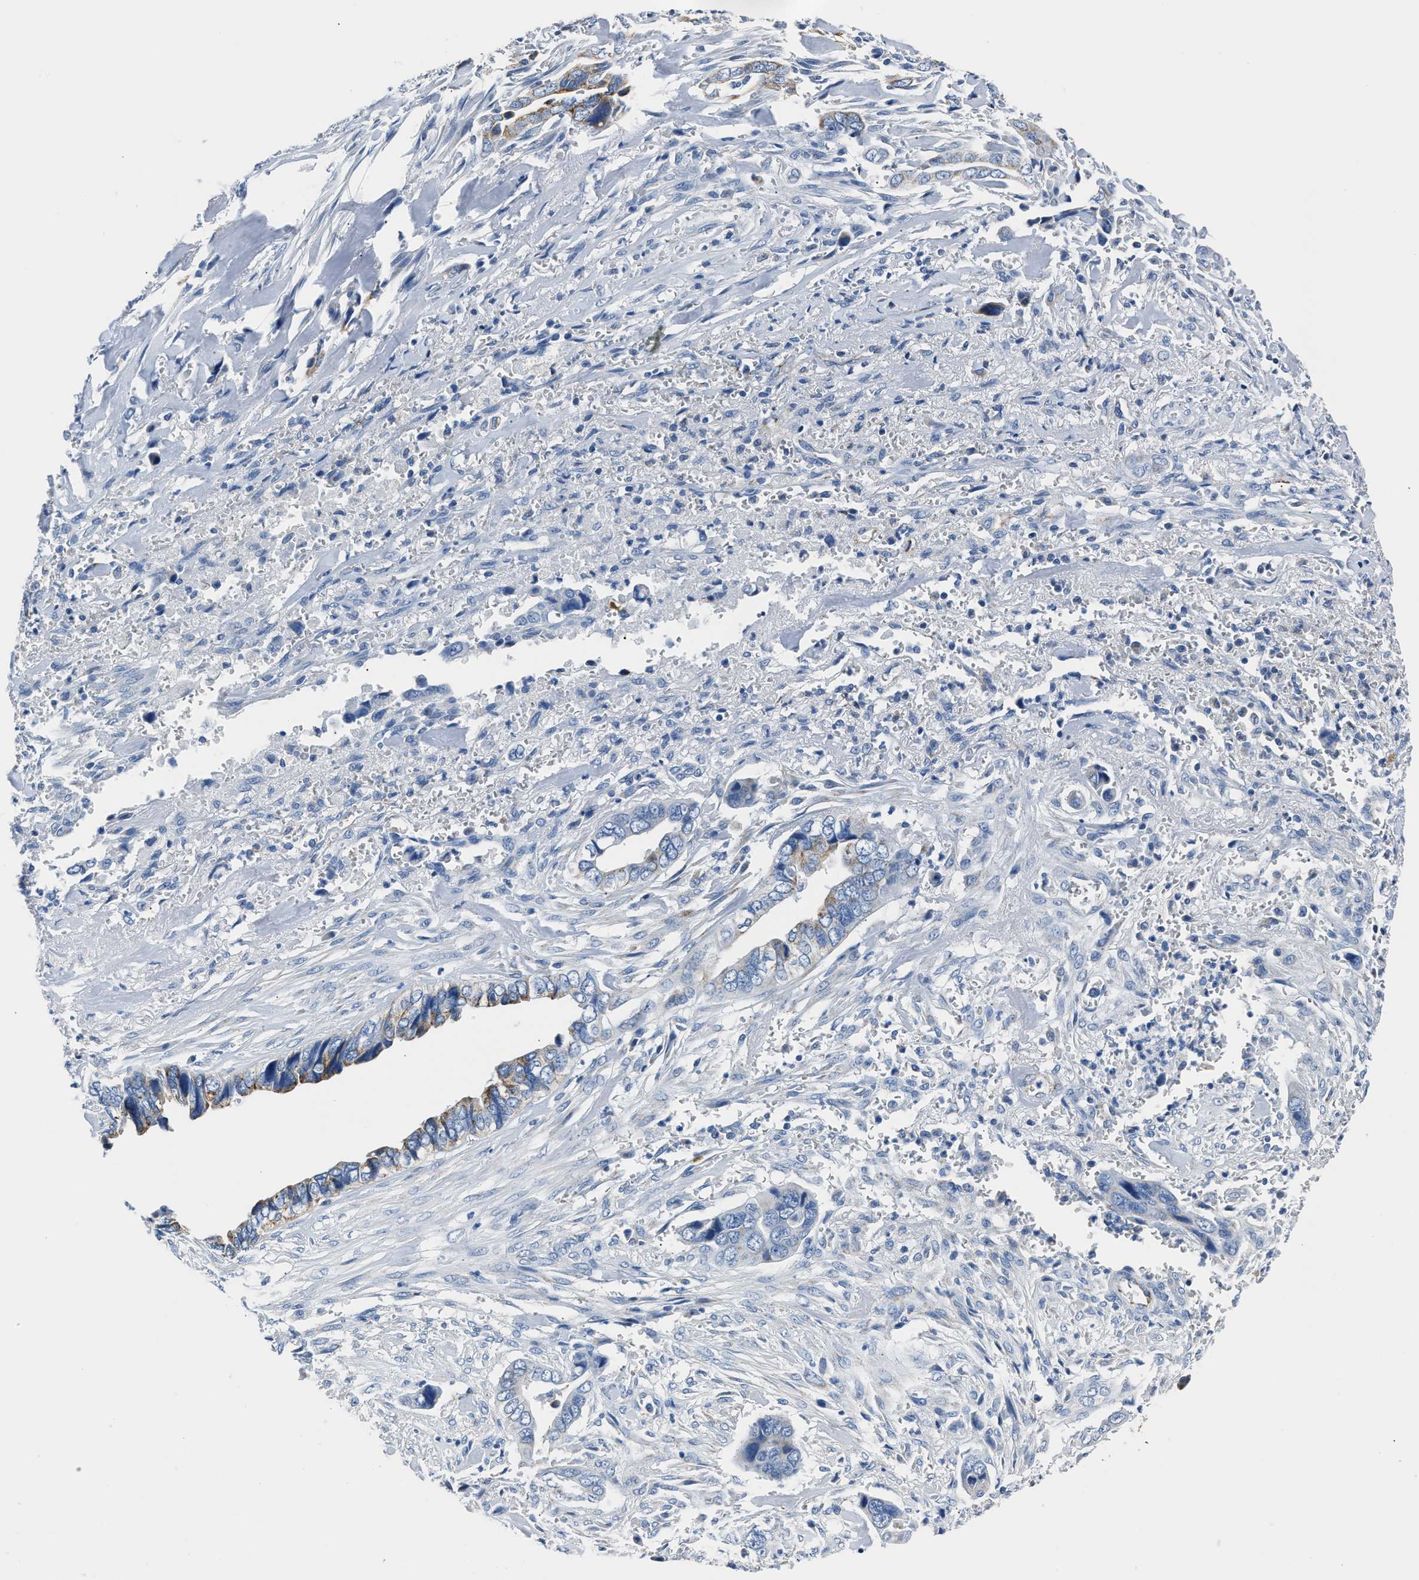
{"staining": {"intensity": "moderate", "quantity": "25%-75%", "location": "cytoplasmic/membranous"}, "tissue": "liver cancer", "cell_type": "Tumor cells", "image_type": "cancer", "snomed": [{"axis": "morphology", "description": "Cholangiocarcinoma"}, {"axis": "topography", "description": "Liver"}], "caption": "Liver cholangiocarcinoma tissue displays moderate cytoplasmic/membranous expression in about 25%-75% of tumor cells, visualized by immunohistochemistry.", "gene": "AMACR", "patient": {"sex": "female", "age": 79}}